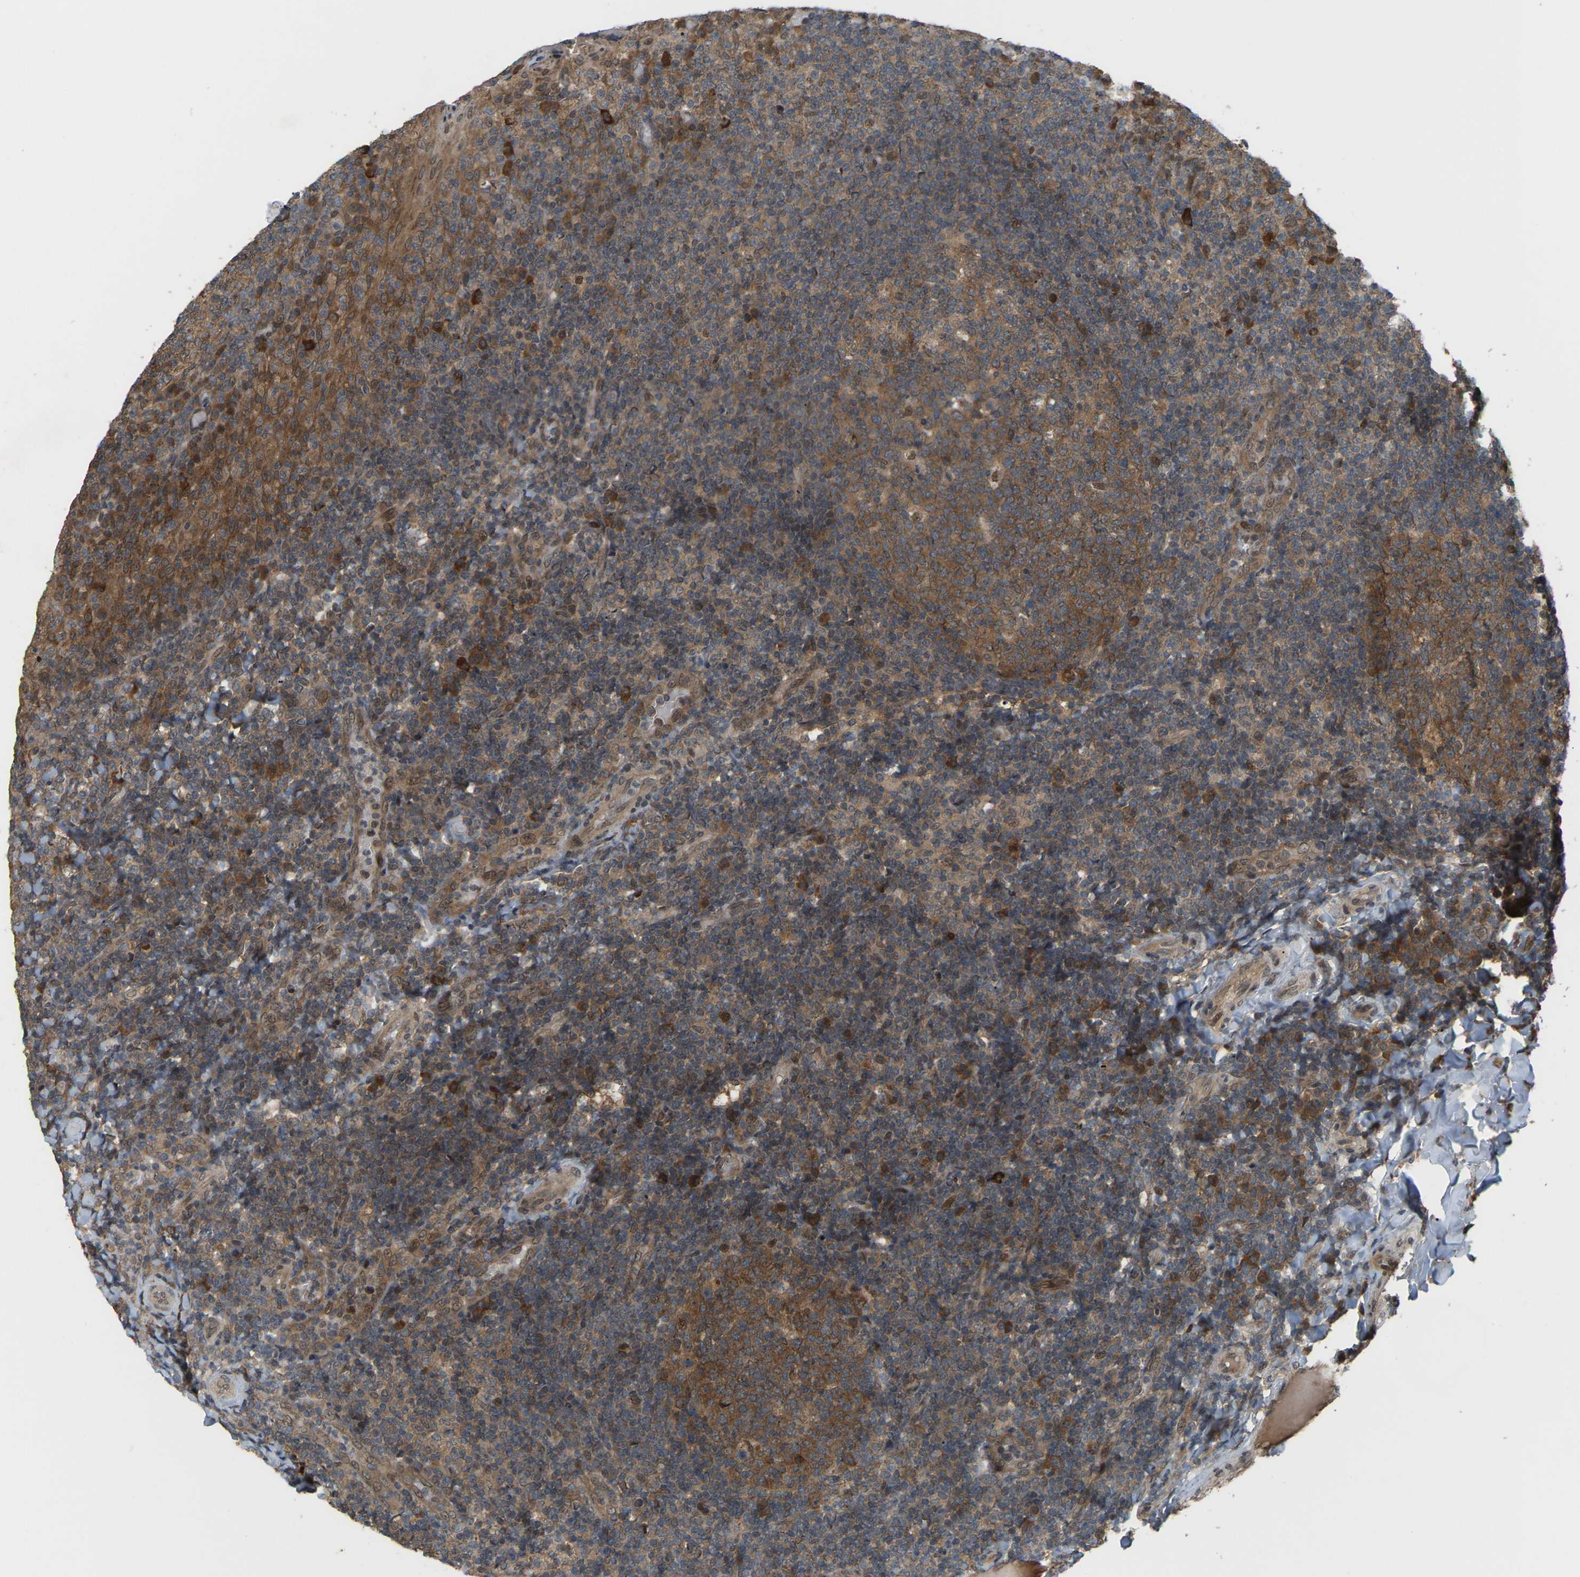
{"staining": {"intensity": "moderate", "quantity": ">75%", "location": "cytoplasmic/membranous"}, "tissue": "tonsil", "cell_type": "Germinal center cells", "image_type": "normal", "snomed": [{"axis": "morphology", "description": "Normal tissue, NOS"}, {"axis": "topography", "description": "Tonsil"}], "caption": "This is a photomicrograph of IHC staining of unremarkable tonsil, which shows moderate staining in the cytoplasmic/membranous of germinal center cells.", "gene": "CROT", "patient": {"sex": "female", "age": 19}}